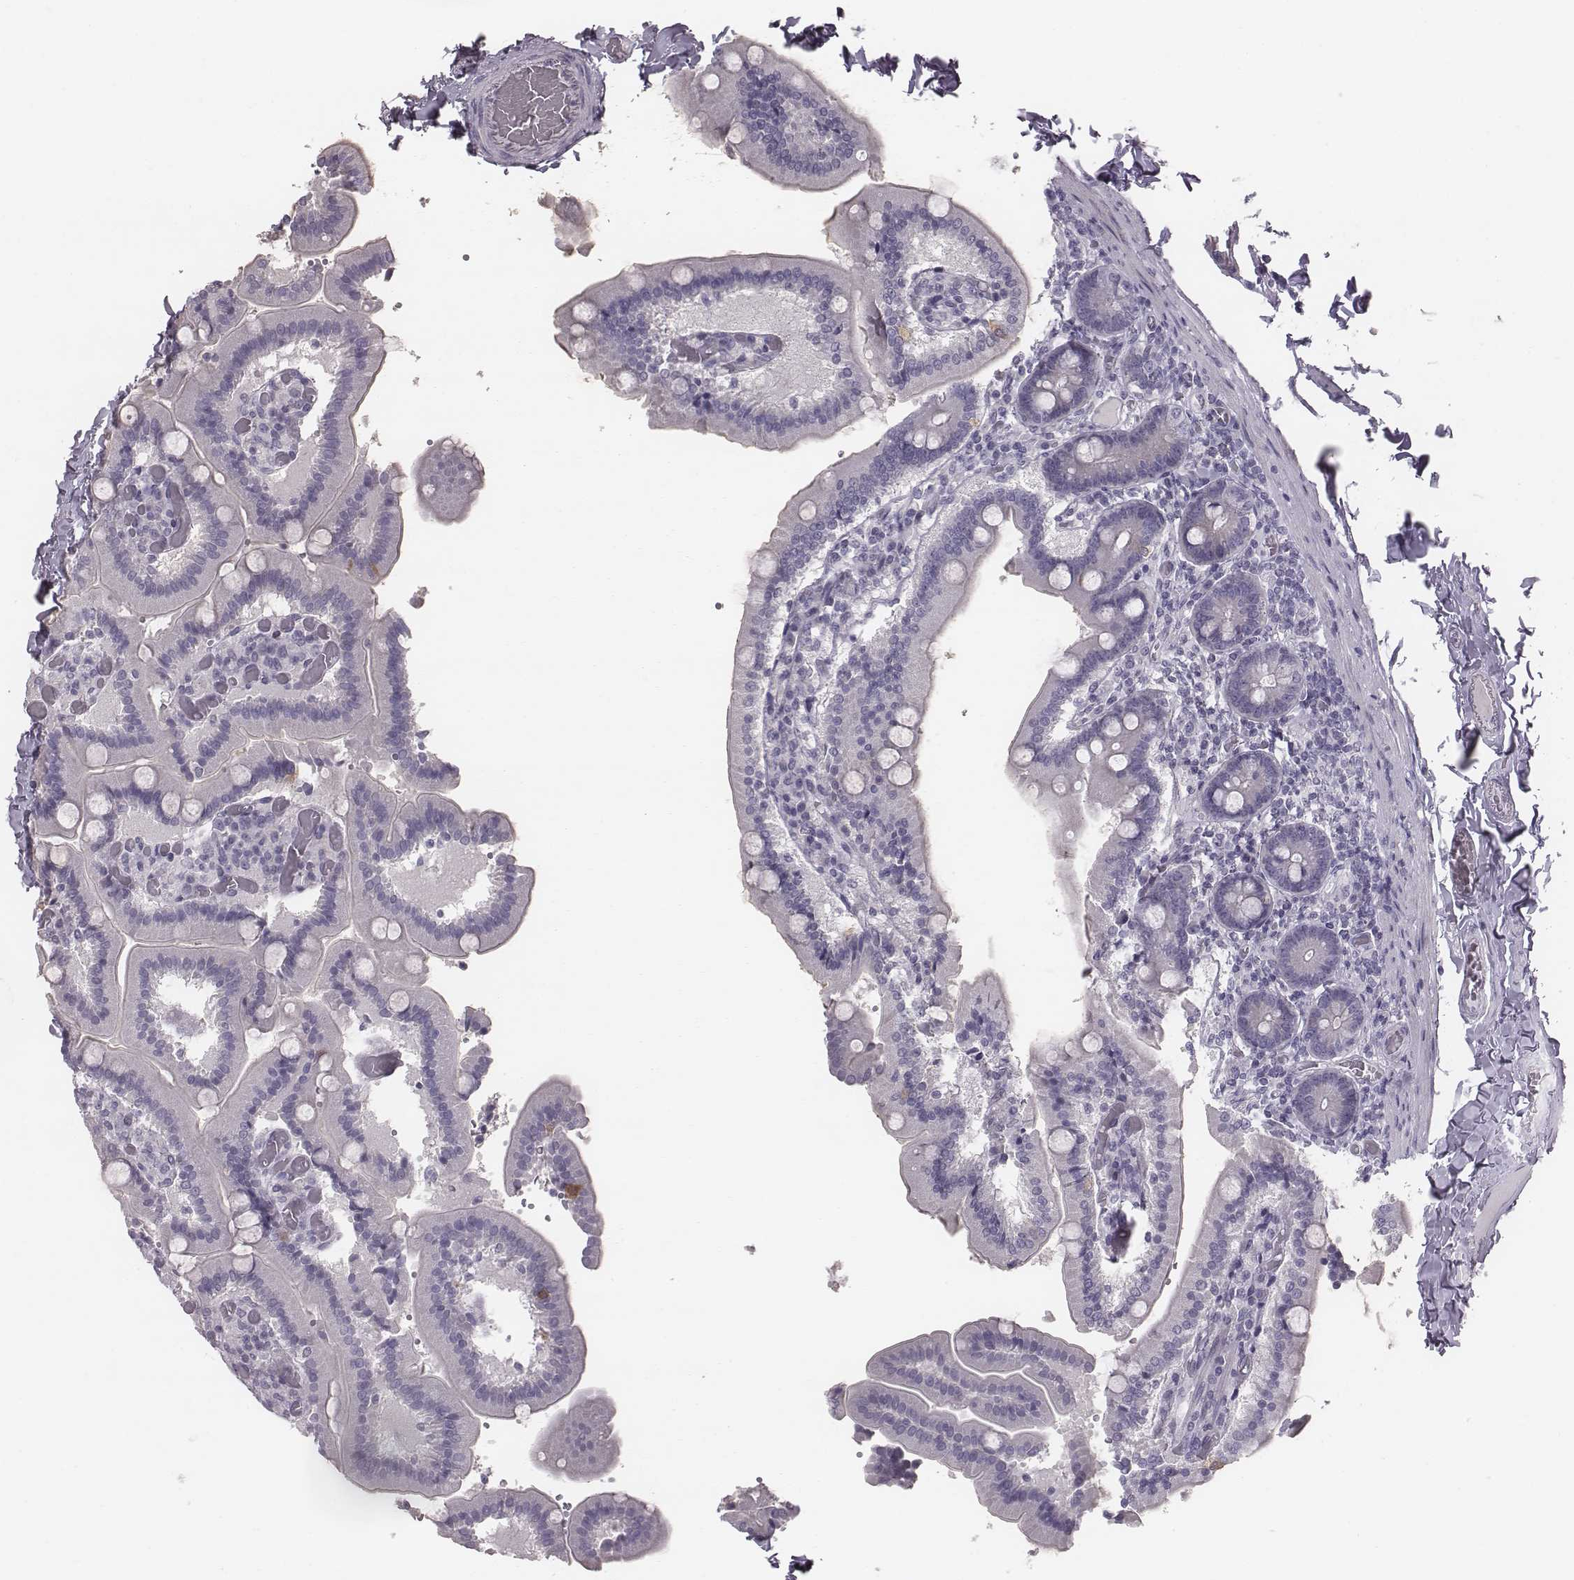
{"staining": {"intensity": "moderate", "quantity": "<25%", "location": "cytoplasmic/membranous"}, "tissue": "duodenum", "cell_type": "Glandular cells", "image_type": "normal", "snomed": [{"axis": "morphology", "description": "Normal tissue, NOS"}, {"axis": "topography", "description": "Duodenum"}], "caption": "A brown stain highlights moderate cytoplasmic/membranous expression of a protein in glandular cells of benign human duodenum.", "gene": "ENSG00000284762", "patient": {"sex": "female", "age": 62}}